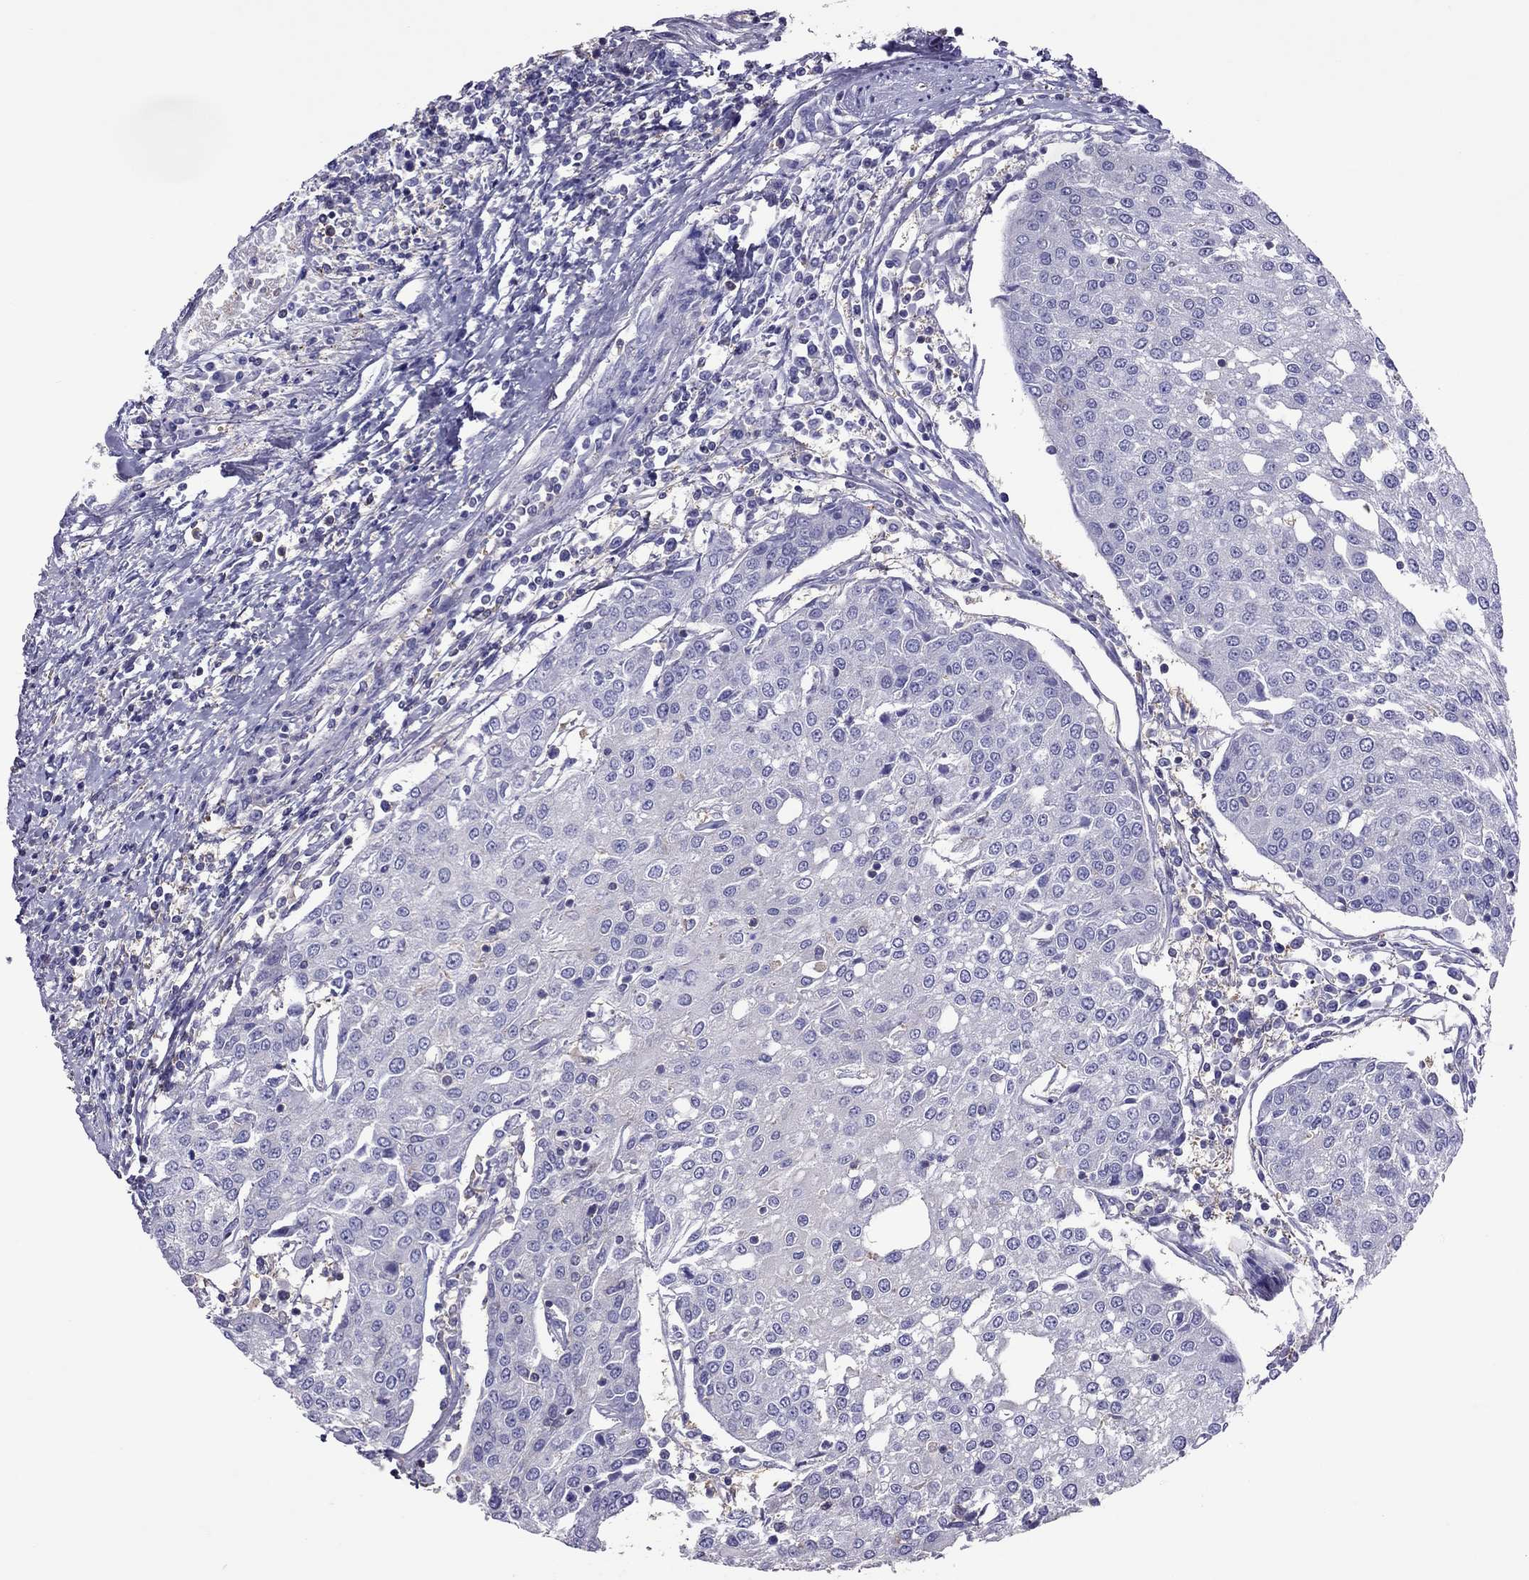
{"staining": {"intensity": "negative", "quantity": "none", "location": "none"}, "tissue": "urothelial cancer", "cell_type": "Tumor cells", "image_type": "cancer", "snomed": [{"axis": "morphology", "description": "Urothelial carcinoma, High grade"}, {"axis": "topography", "description": "Urinary bladder"}], "caption": "This is an immunohistochemistry (IHC) micrograph of urothelial cancer. There is no staining in tumor cells.", "gene": "TEX22", "patient": {"sex": "female", "age": 85}}